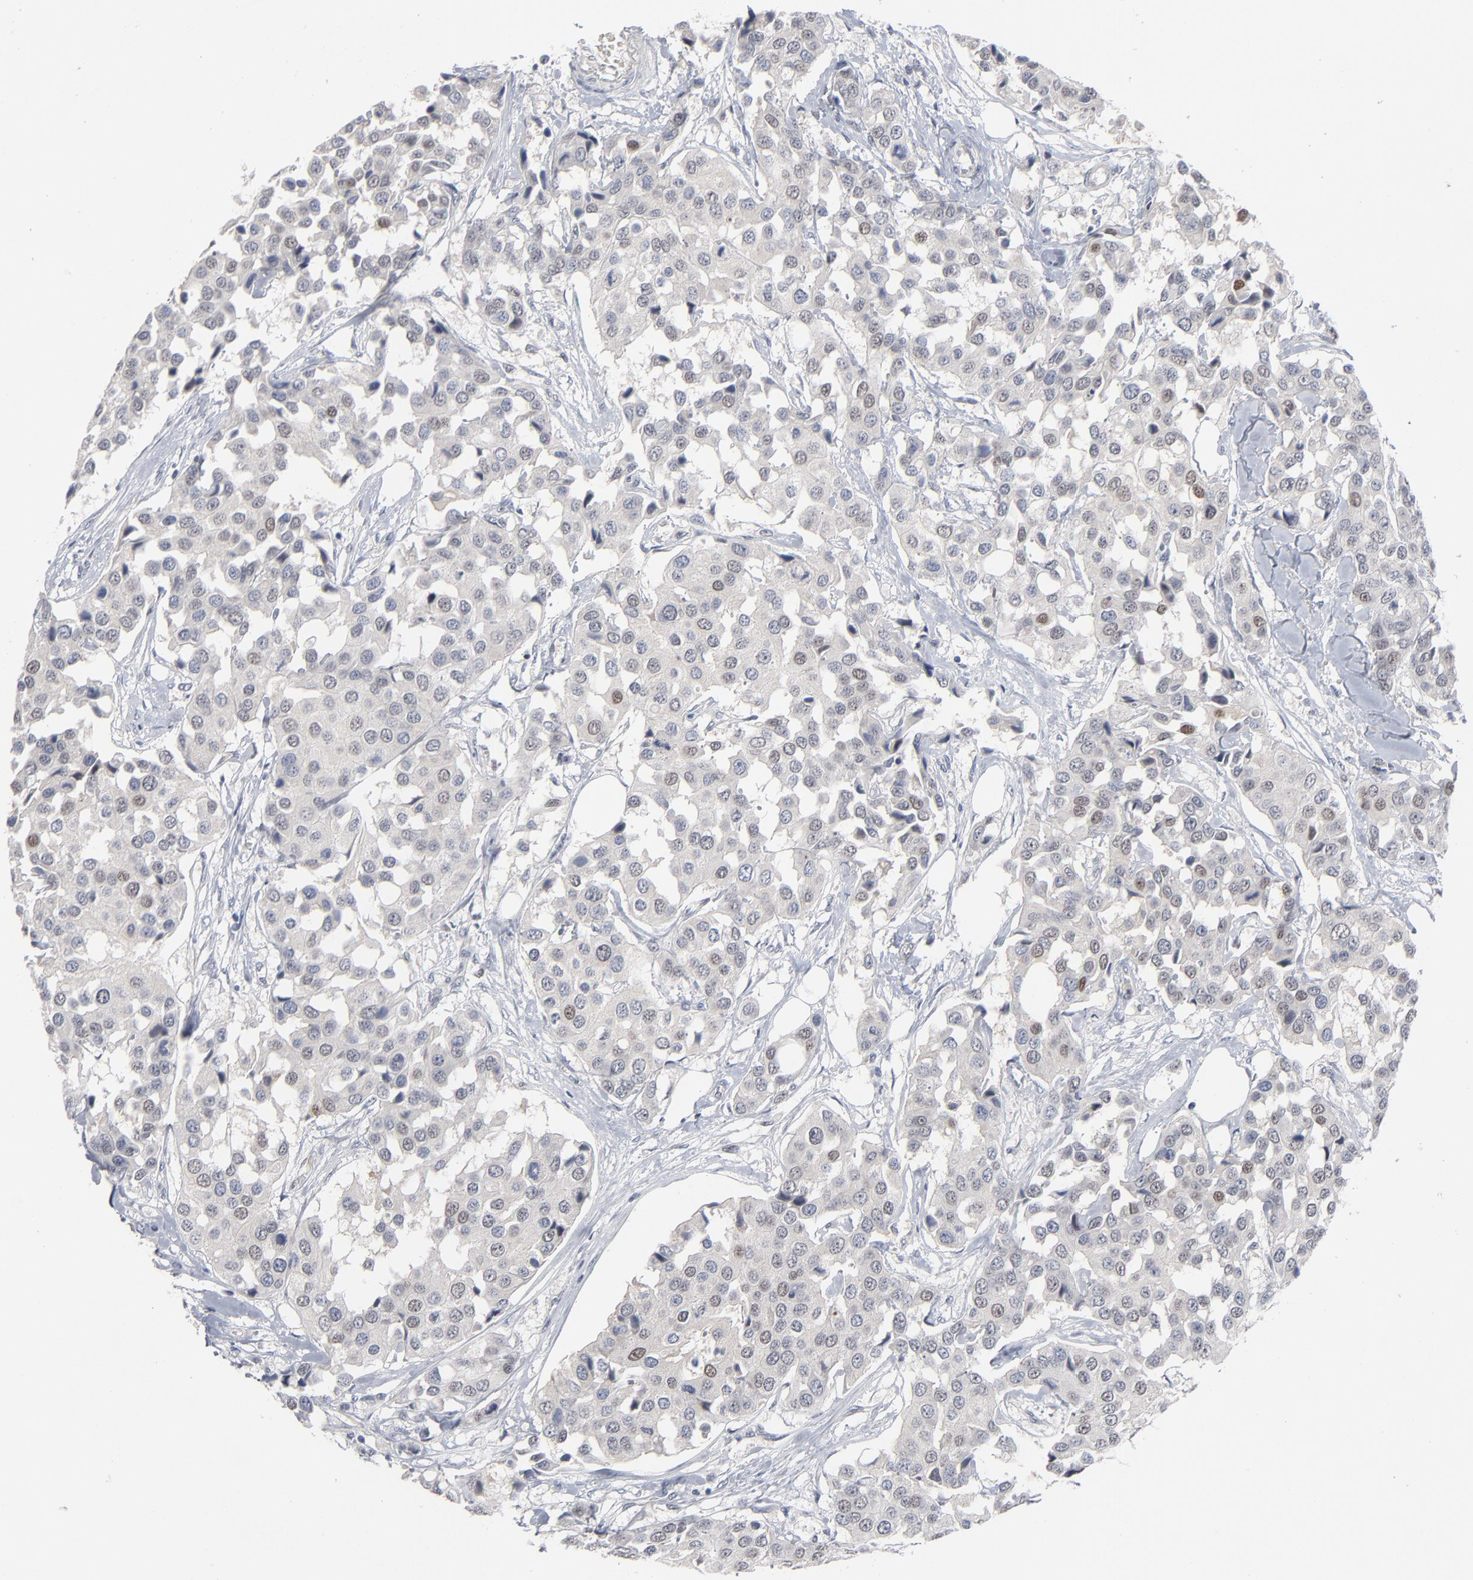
{"staining": {"intensity": "weak", "quantity": "<25%", "location": "nuclear"}, "tissue": "breast cancer", "cell_type": "Tumor cells", "image_type": "cancer", "snomed": [{"axis": "morphology", "description": "Duct carcinoma"}, {"axis": "topography", "description": "Breast"}], "caption": "DAB (3,3'-diaminobenzidine) immunohistochemical staining of human intraductal carcinoma (breast) shows no significant expression in tumor cells. Brightfield microscopy of immunohistochemistry (IHC) stained with DAB (brown) and hematoxylin (blue), captured at high magnification.", "gene": "FOXN2", "patient": {"sex": "female", "age": 80}}